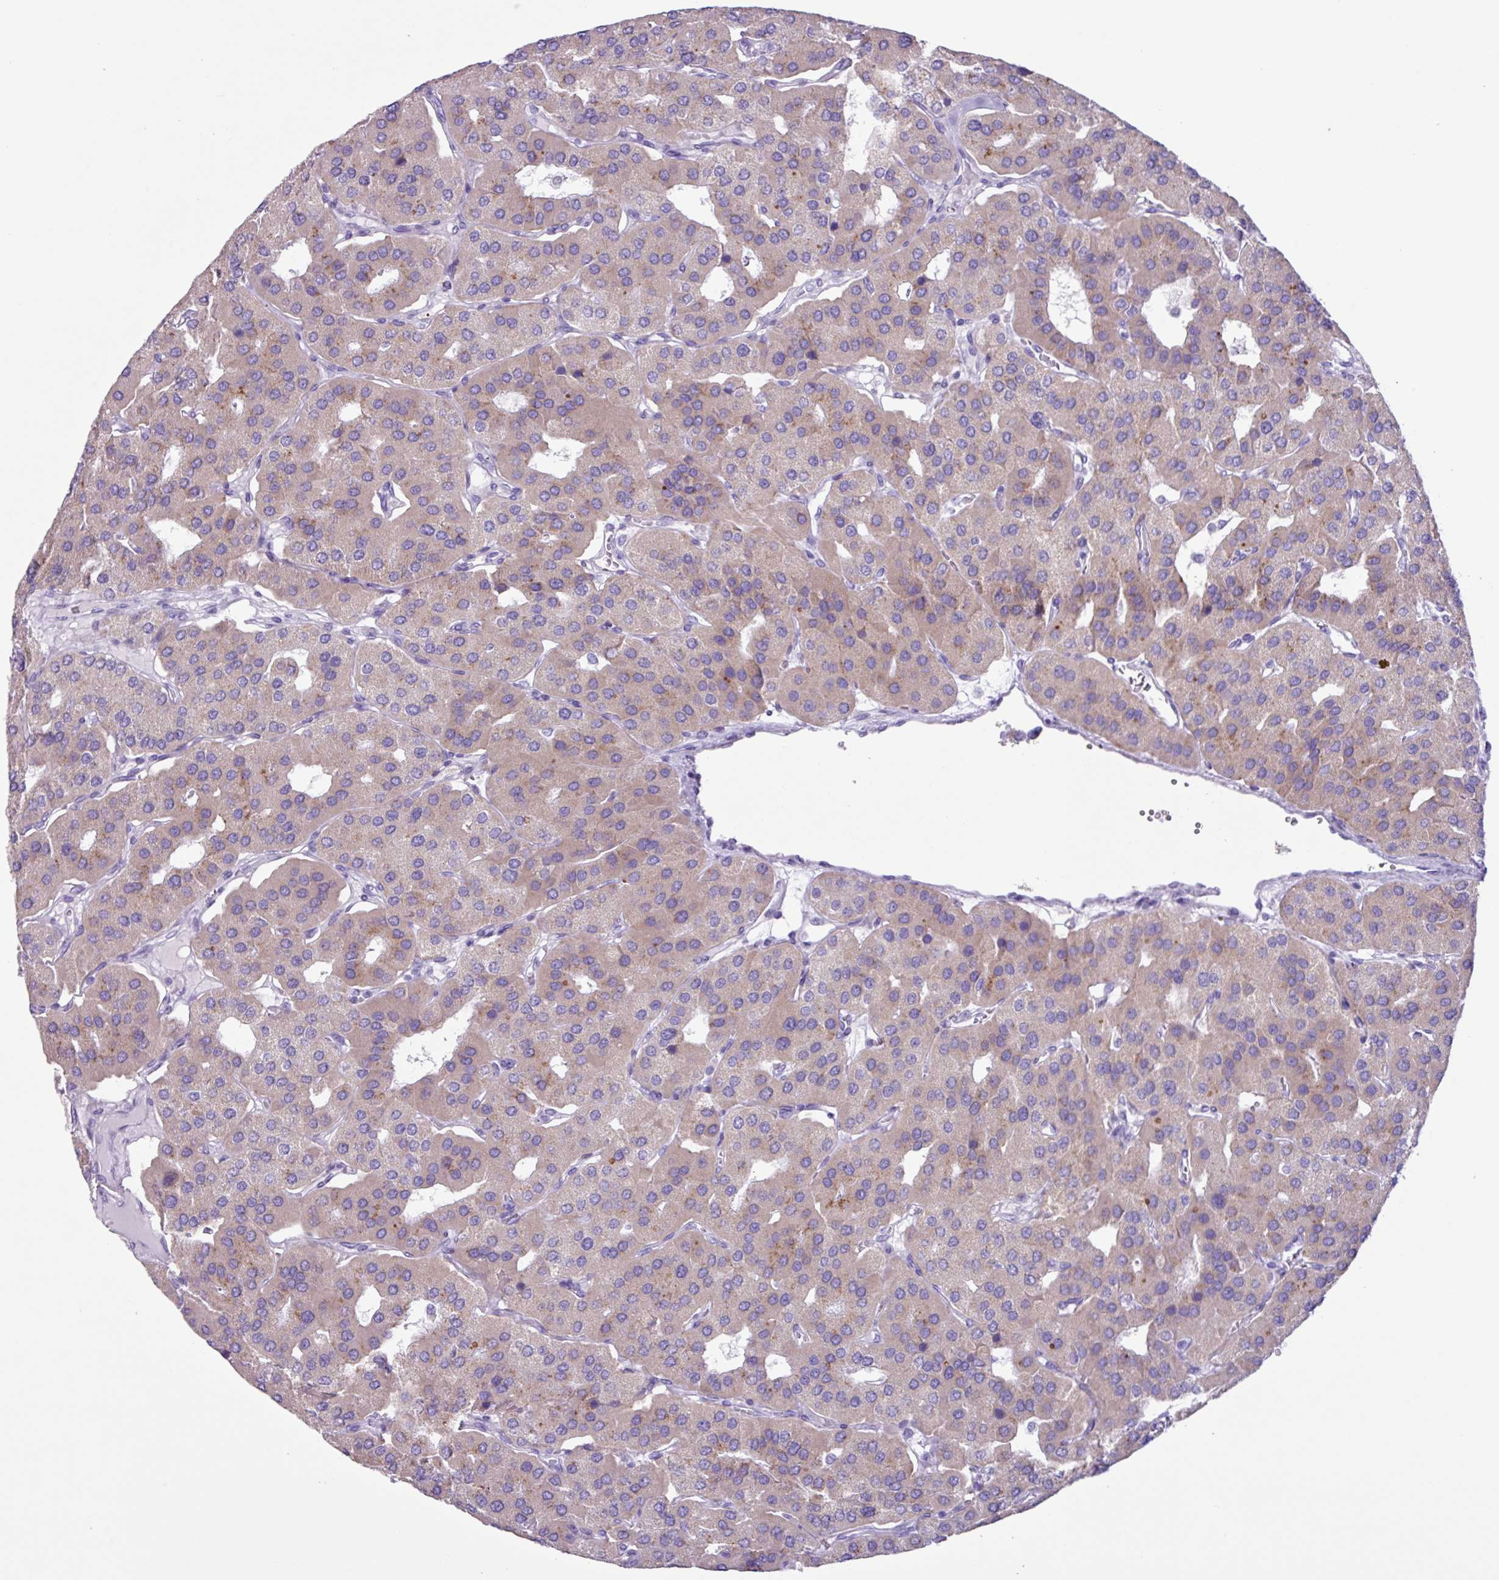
{"staining": {"intensity": "weak", "quantity": "25%-75%", "location": "cytoplasmic/membranous"}, "tissue": "parathyroid gland", "cell_type": "Glandular cells", "image_type": "normal", "snomed": [{"axis": "morphology", "description": "Normal tissue, NOS"}, {"axis": "morphology", "description": "Adenoma, NOS"}, {"axis": "topography", "description": "Parathyroid gland"}], "caption": "Parathyroid gland stained for a protein (brown) displays weak cytoplasmic/membranous positive positivity in approximately 25%-75% of glandular cells.", "gene": "AGO3", "patient": {"sex": "female", "age": 86}}